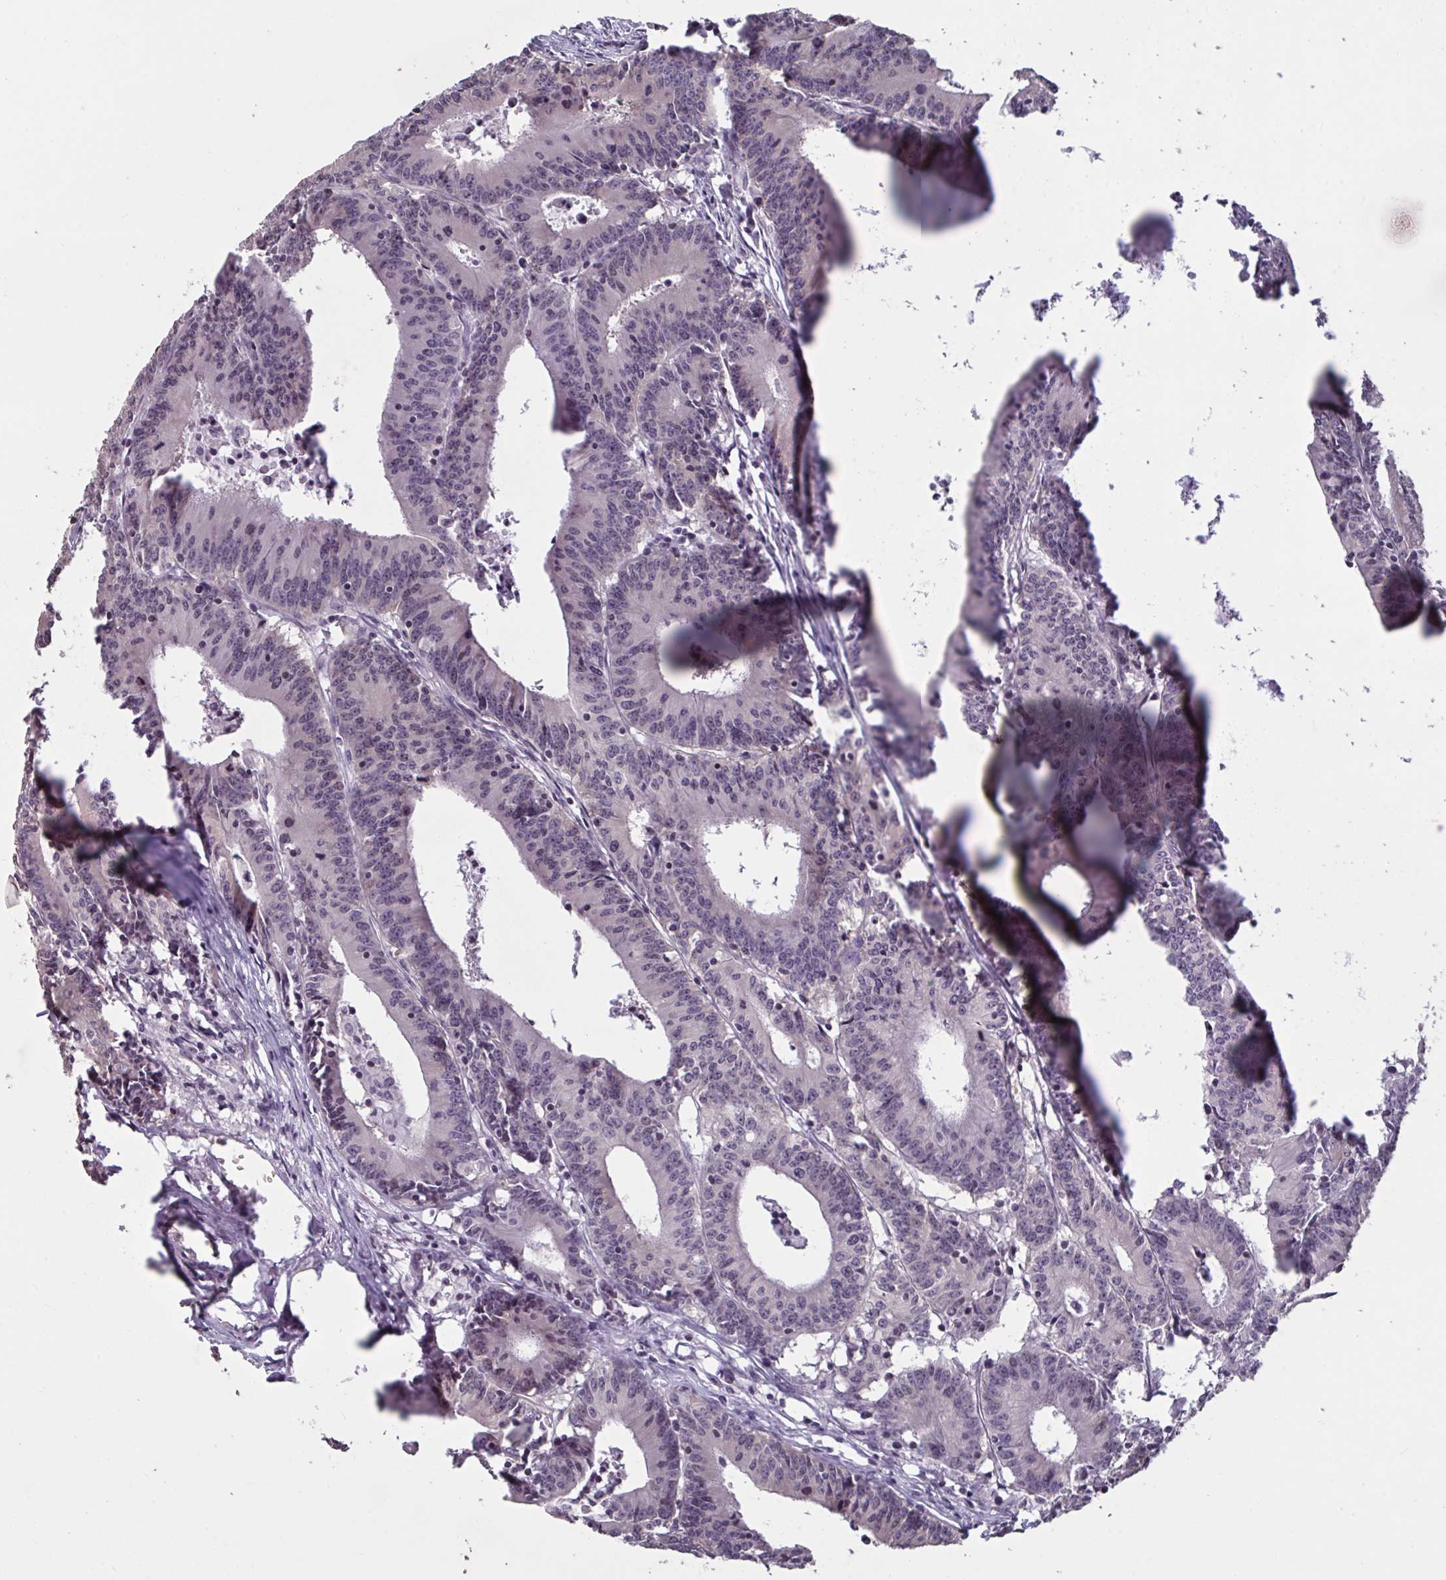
{"staining": {"intensity": "negative", "quantity": "none", "location": "none"}, "tissue": "colorectal cancer", "cell_type": "Tumor cells", "image_type": "cancer", "snomed": [{"axis": "morphology", "description": "Adenocarcinoma, NOS"}, {"axis": "topography", "description": "Colon"}], "caption": "IHC photomicrograph of neoplastic tissue: human colorectal cancer stained with DAB (3,3'-diaminobenzidine) shows no significant protein positivity in tumor cells.", "gene": "TBC1D4", "patient": {"sex": "female", "age": 78}}